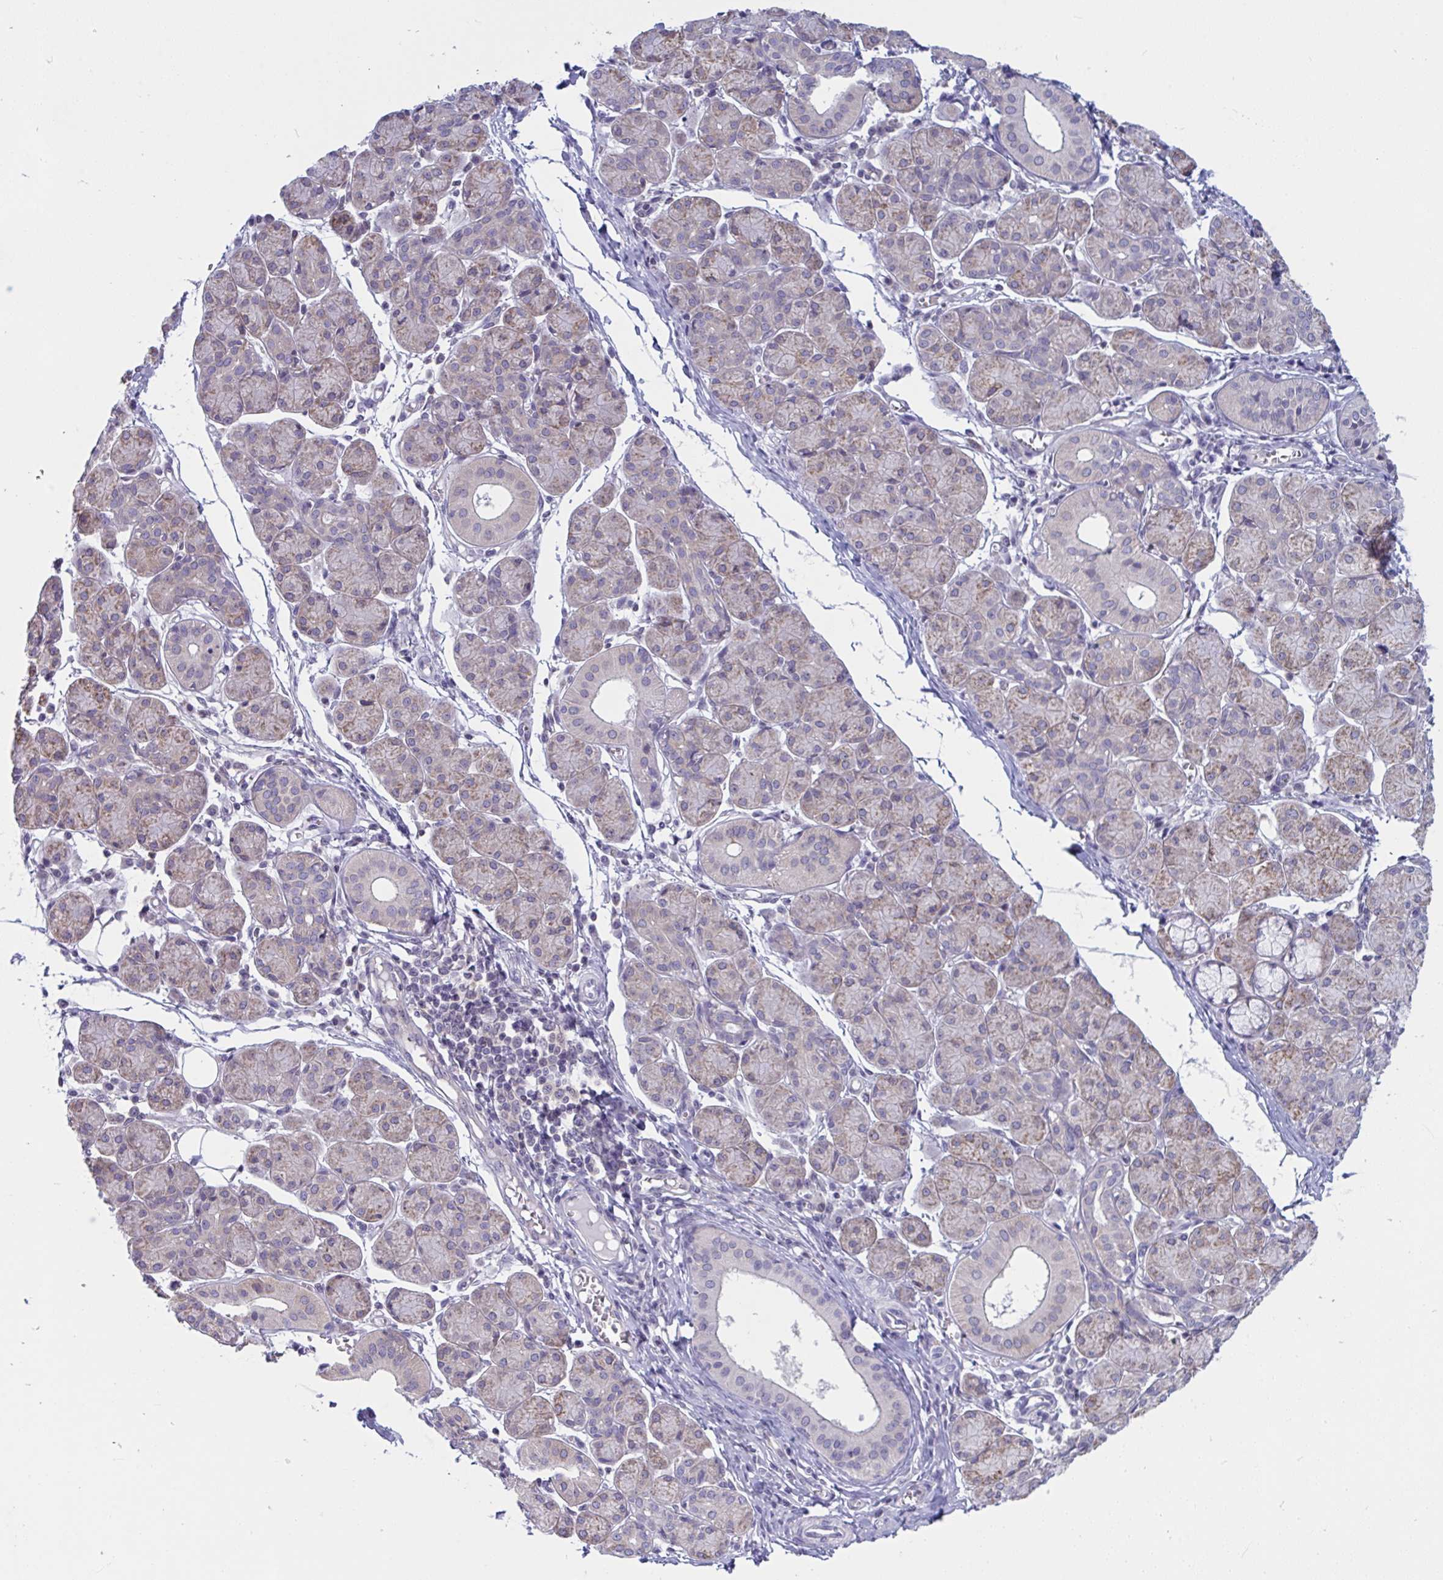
{"staining": {"intensity": "moderate", "quantity": "25%-75%", "location": "cytoplasmic/membranous"}, "tissue": "salivary gland", "cell_type": "Glandular cells", "image_type": "normal", "snomed": [{"axis": "morphology", "description": "Normal tissue, NOS"}, {"axis": "morphology", "description": "Inflammation, NOS"}, {"axis": "topography", "description": "Lymph node"}, {"axis": "topography", "description": "Salivary gland"}], "caption": "About 25%-75% of glandular cells in normal human salivary gland reveal moderate cytoplasmic/membranous protein expression as visualized by brown immunohistochemical staining.", "gene": "TANK", "patient": {"sex": "male", "age": 3}}